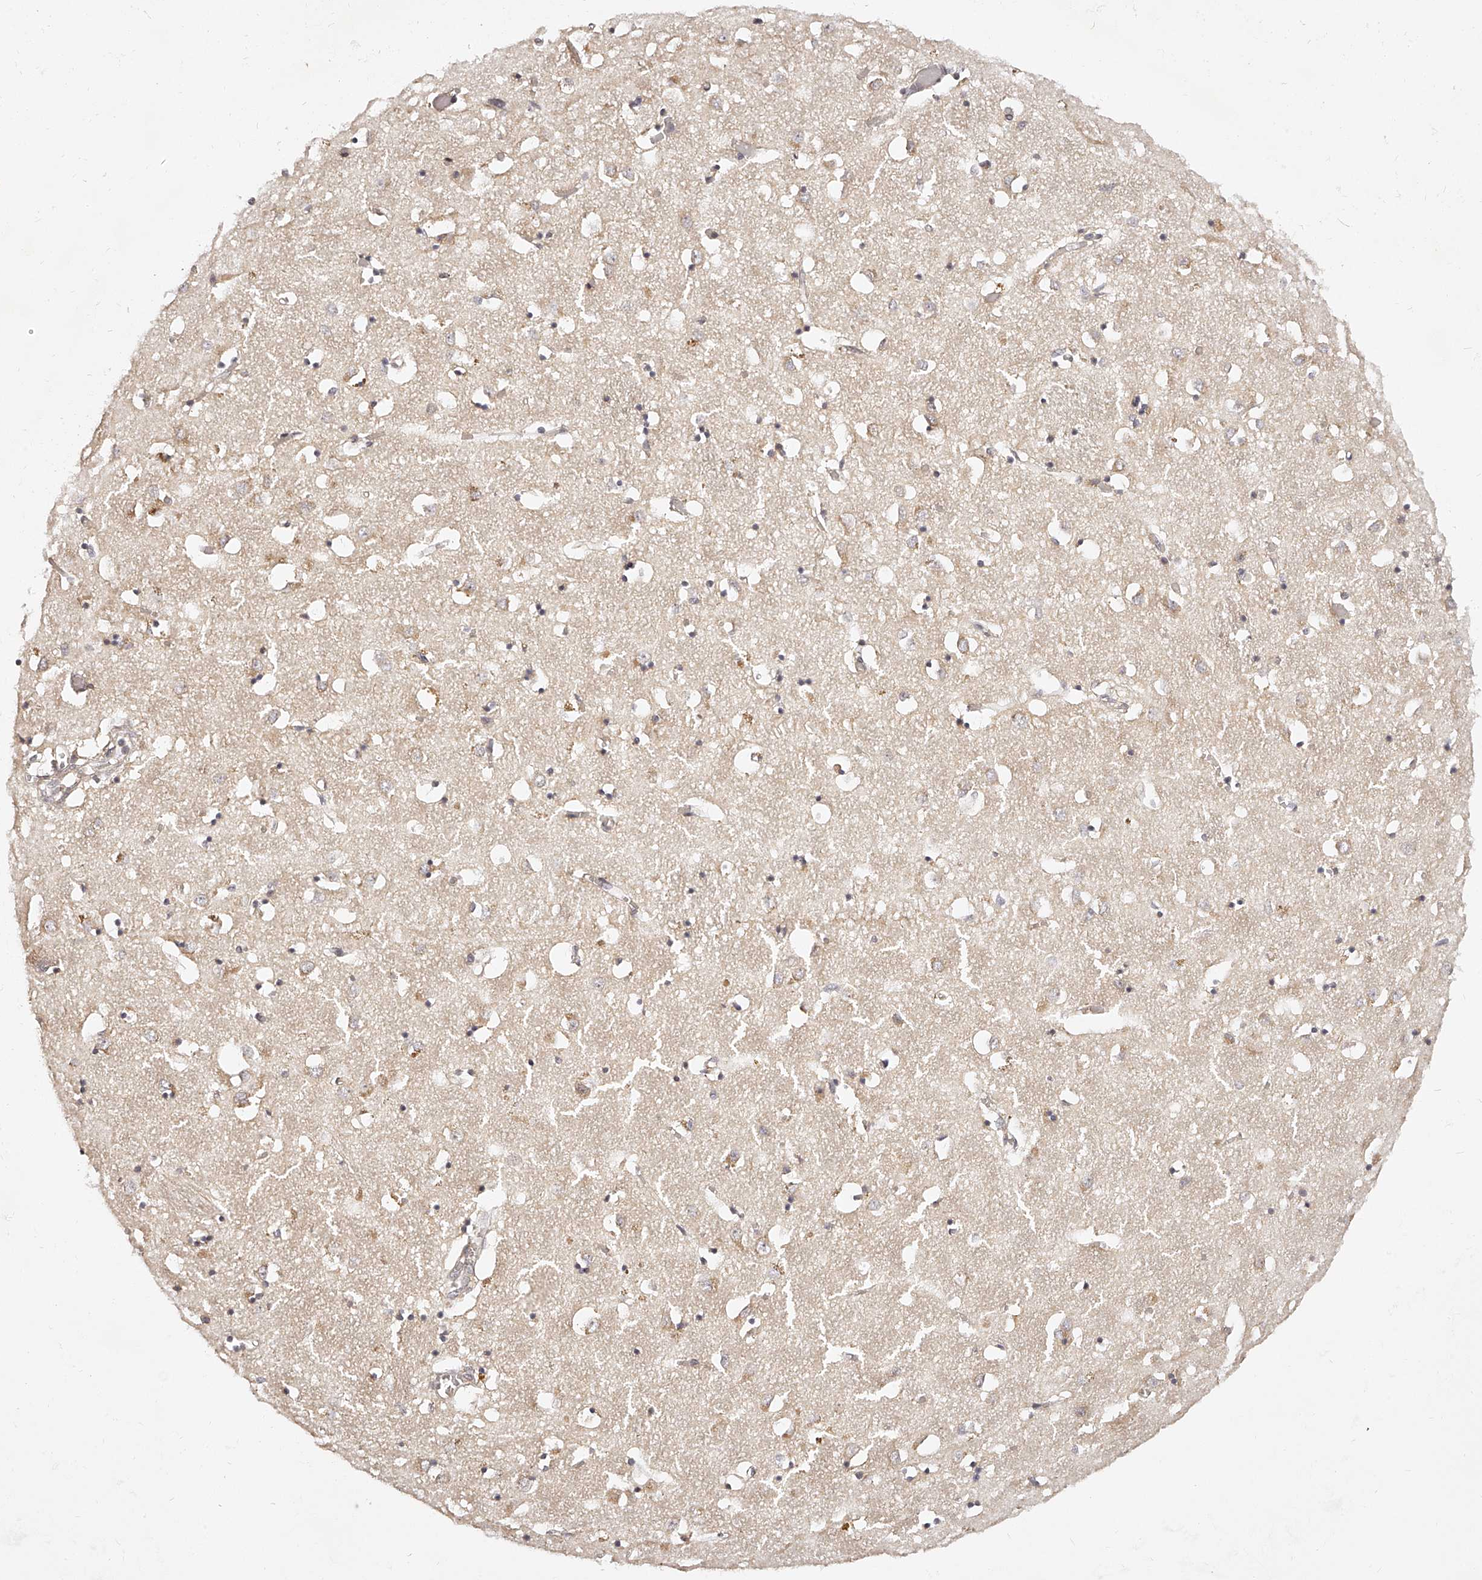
{"staining": {"intensity": "weak", "quantity": "<25%", "location": "cytoplasmic/membranous"}, "tissue": "caudate", "cell_type": "Glial cells", "image_type": "normal", "snomed": [{"axis": "morphology", "description": "Normal tissue, NOS"}, {"axis": "topography", "description": "Lateral ventricle wall"}], "caption": "Photomicrograph shows no significant protein expression in glial cells of normal caudate.", "gene": "ZNF789", "patient": {"sex": "male", "age": 70}}